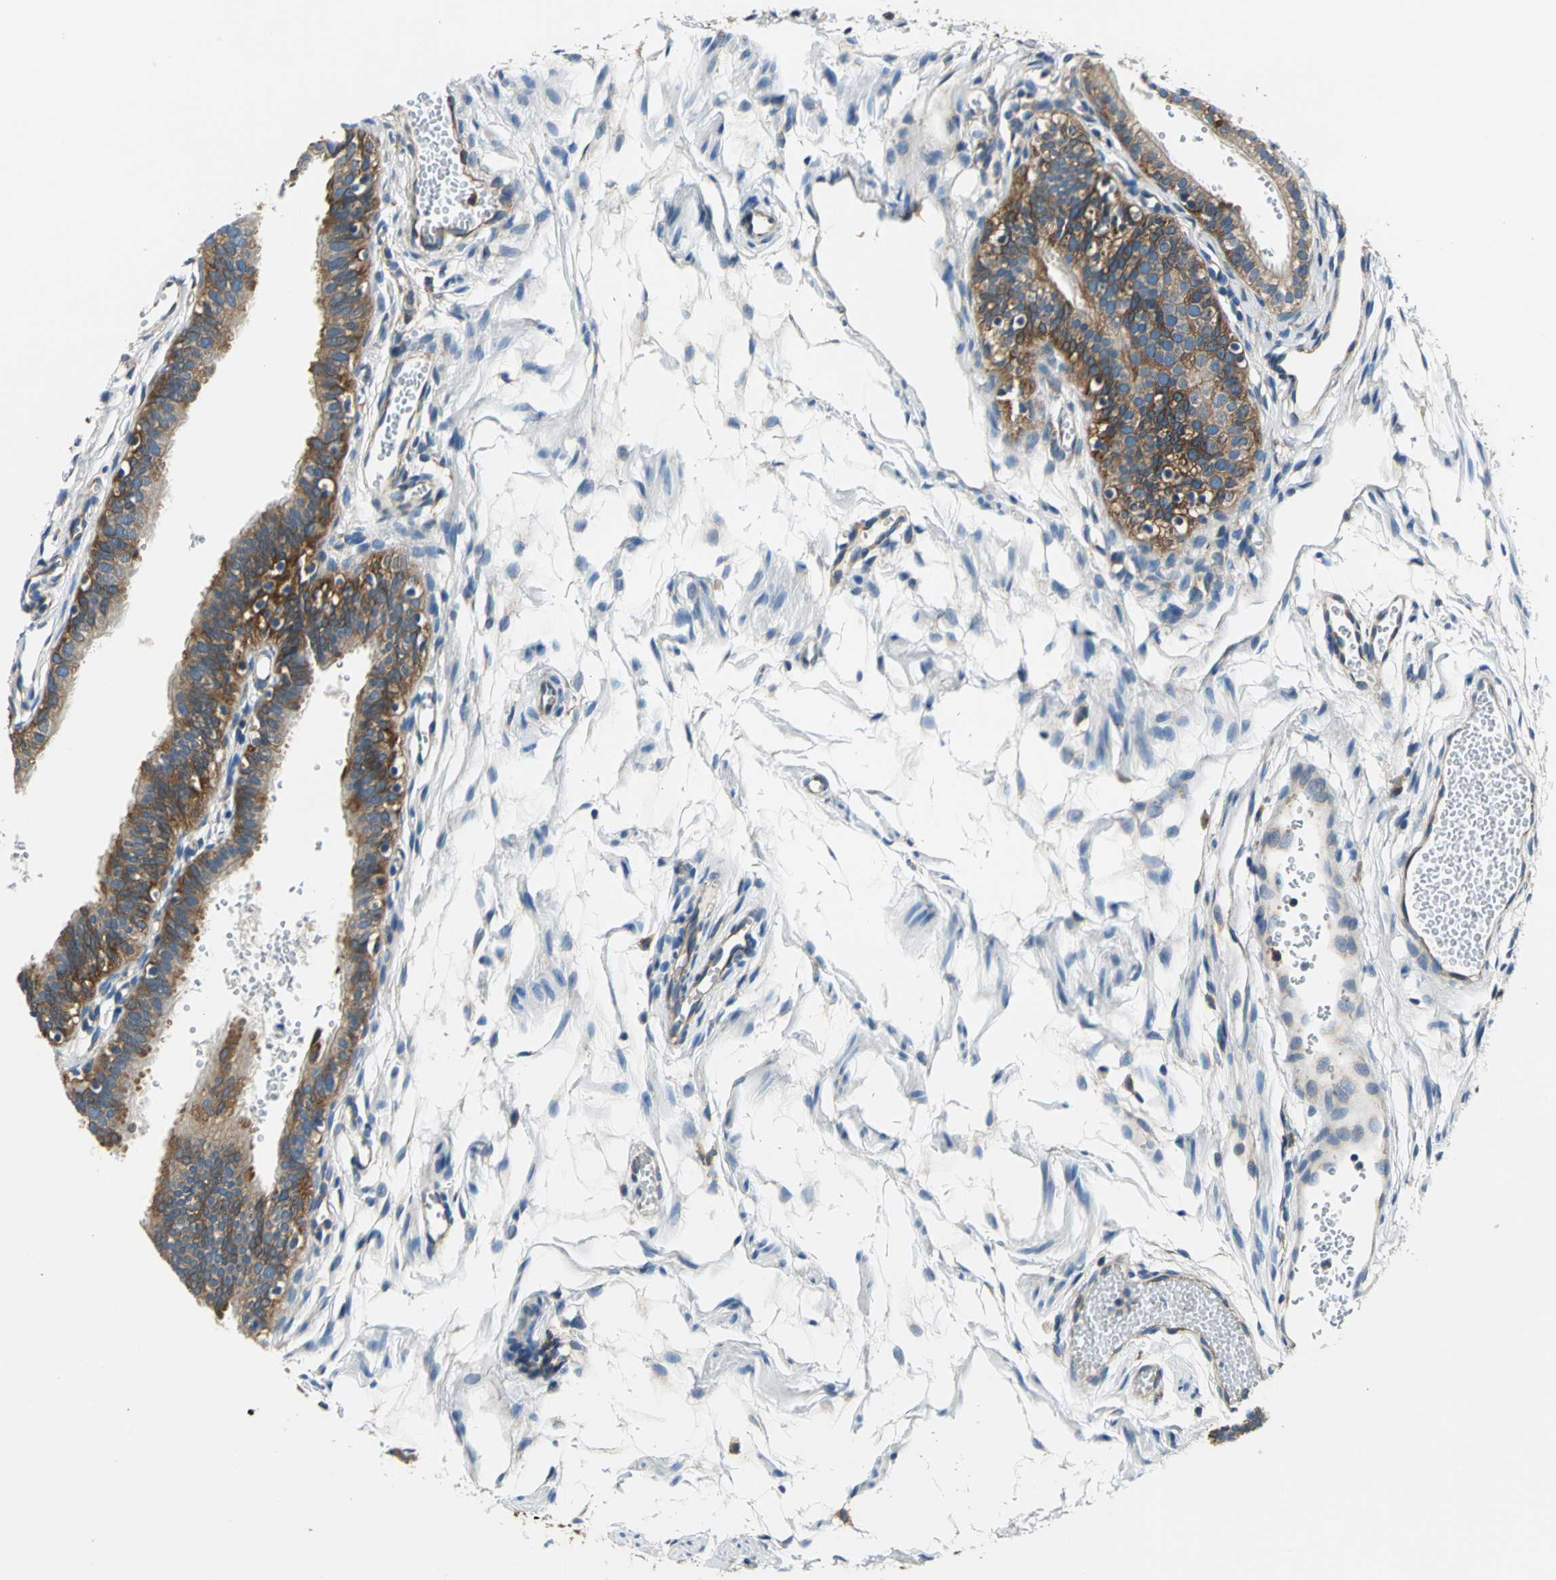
{"staining": {"intensity": "strong", "quantity": ">75%", "location": "cytoplasmic/membranous"}, "tissue": "fallopian tube", "cell_type": "Glandular cells", "image_type": "normal", "snomed": [{"axis": "morphology", "description": "Normal tissue, NOS"}, {"axis": "topography", "description": "Fallopian tube"}, {"axis": "topography", "description": "Placenta"}], "caption": "Glandular cells reveal strong cytoplasmic/membranous expression in about >75% of cells in unremarkable fallopian tube.", "gene": "TRIM25", "patient": {"sex": "female", "age": 34}}